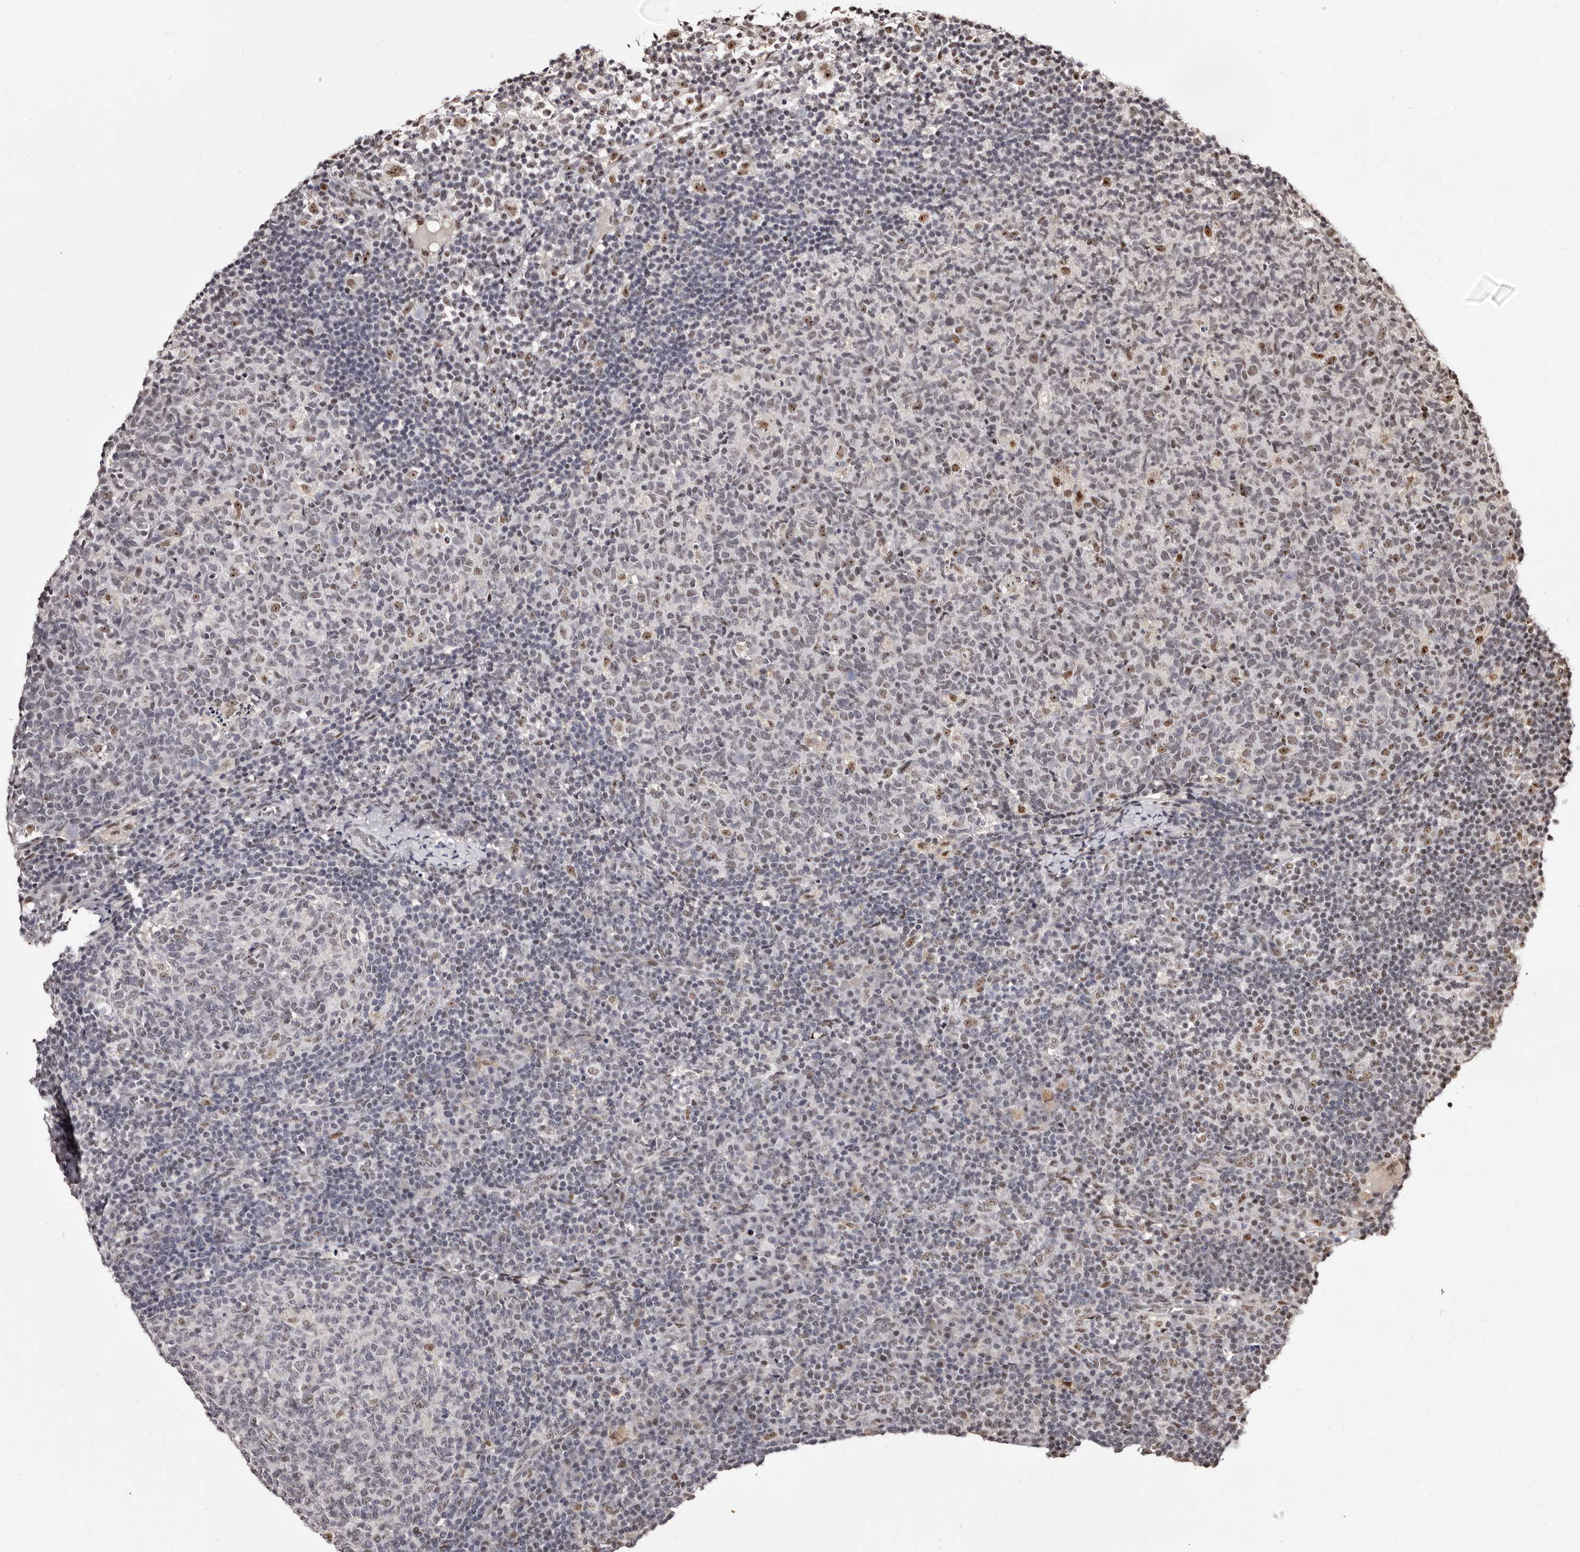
{"staining": {"intensity": "moderate", "quantity": "<25%", "location": "nuclear"}, "tissue": "lymph node", "cell_type": "Germinal center cells", "image_type": "normal", "snomed": [{"axis": "morphology", "description": "Normal tissue, NOS"}, {"axis": "morphology", "description": "Inflammation, NOS"}, {"axis": "topography", "description": "Lymph node"}], "caption": "Moderate nuclear expression is seen in approximately <25% of germinal center cells in benign lymph node. (DAB (3,3'-diaminobenzidine) IHC, brown staining for protein, blue staining for nuclei).", "gene": "ANAPC11", "patient": {"sex": "male", "age": 55}}